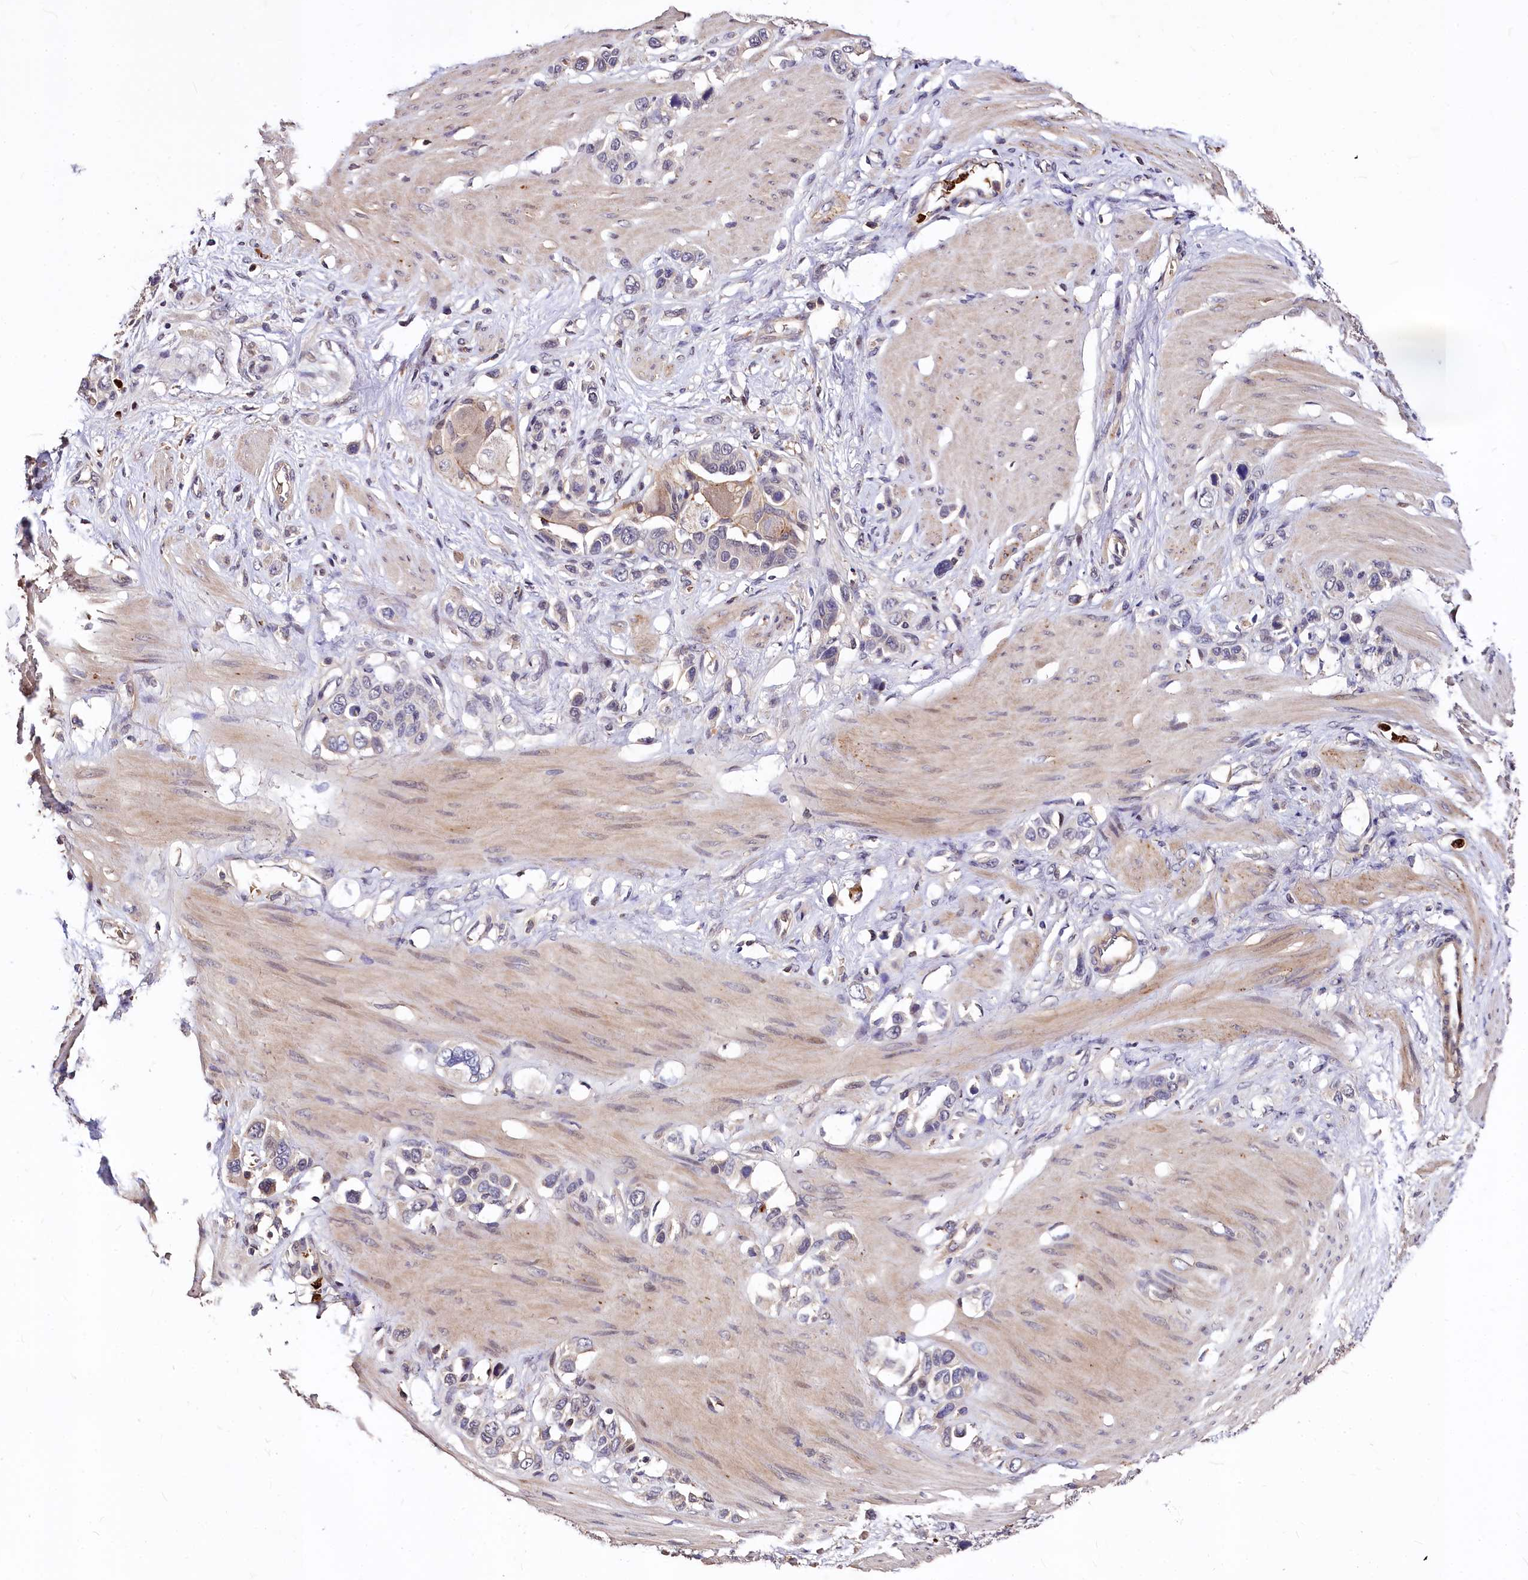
{"staining": {"intensity": "weak", "quantity": "<25%", "location": "cytoplasmic/membranous"}, "tissue": "stomach cancer", "cell_type": "Tumor cells", "image_type": "cancer", "snomed": [{"axis": "morphology", "description": "Adenocarcinoma, NOS"}, {"axis": "morphology", "description": "Adenocarcinoma, High grade"}, {"axis": "topography", "description": "Stomach, upper"}, {"axis": "topography", "description": "Stomach, lower"}], "caption": "Immunohistochemical staining of human stomach cancer exhibits no significant positivity in tumor cells. (DAB (3,3'-diaminobenzidine) IHC, high magnification).", "gene": "ATG101", "patient": {"sex": "female", "age": 65}}